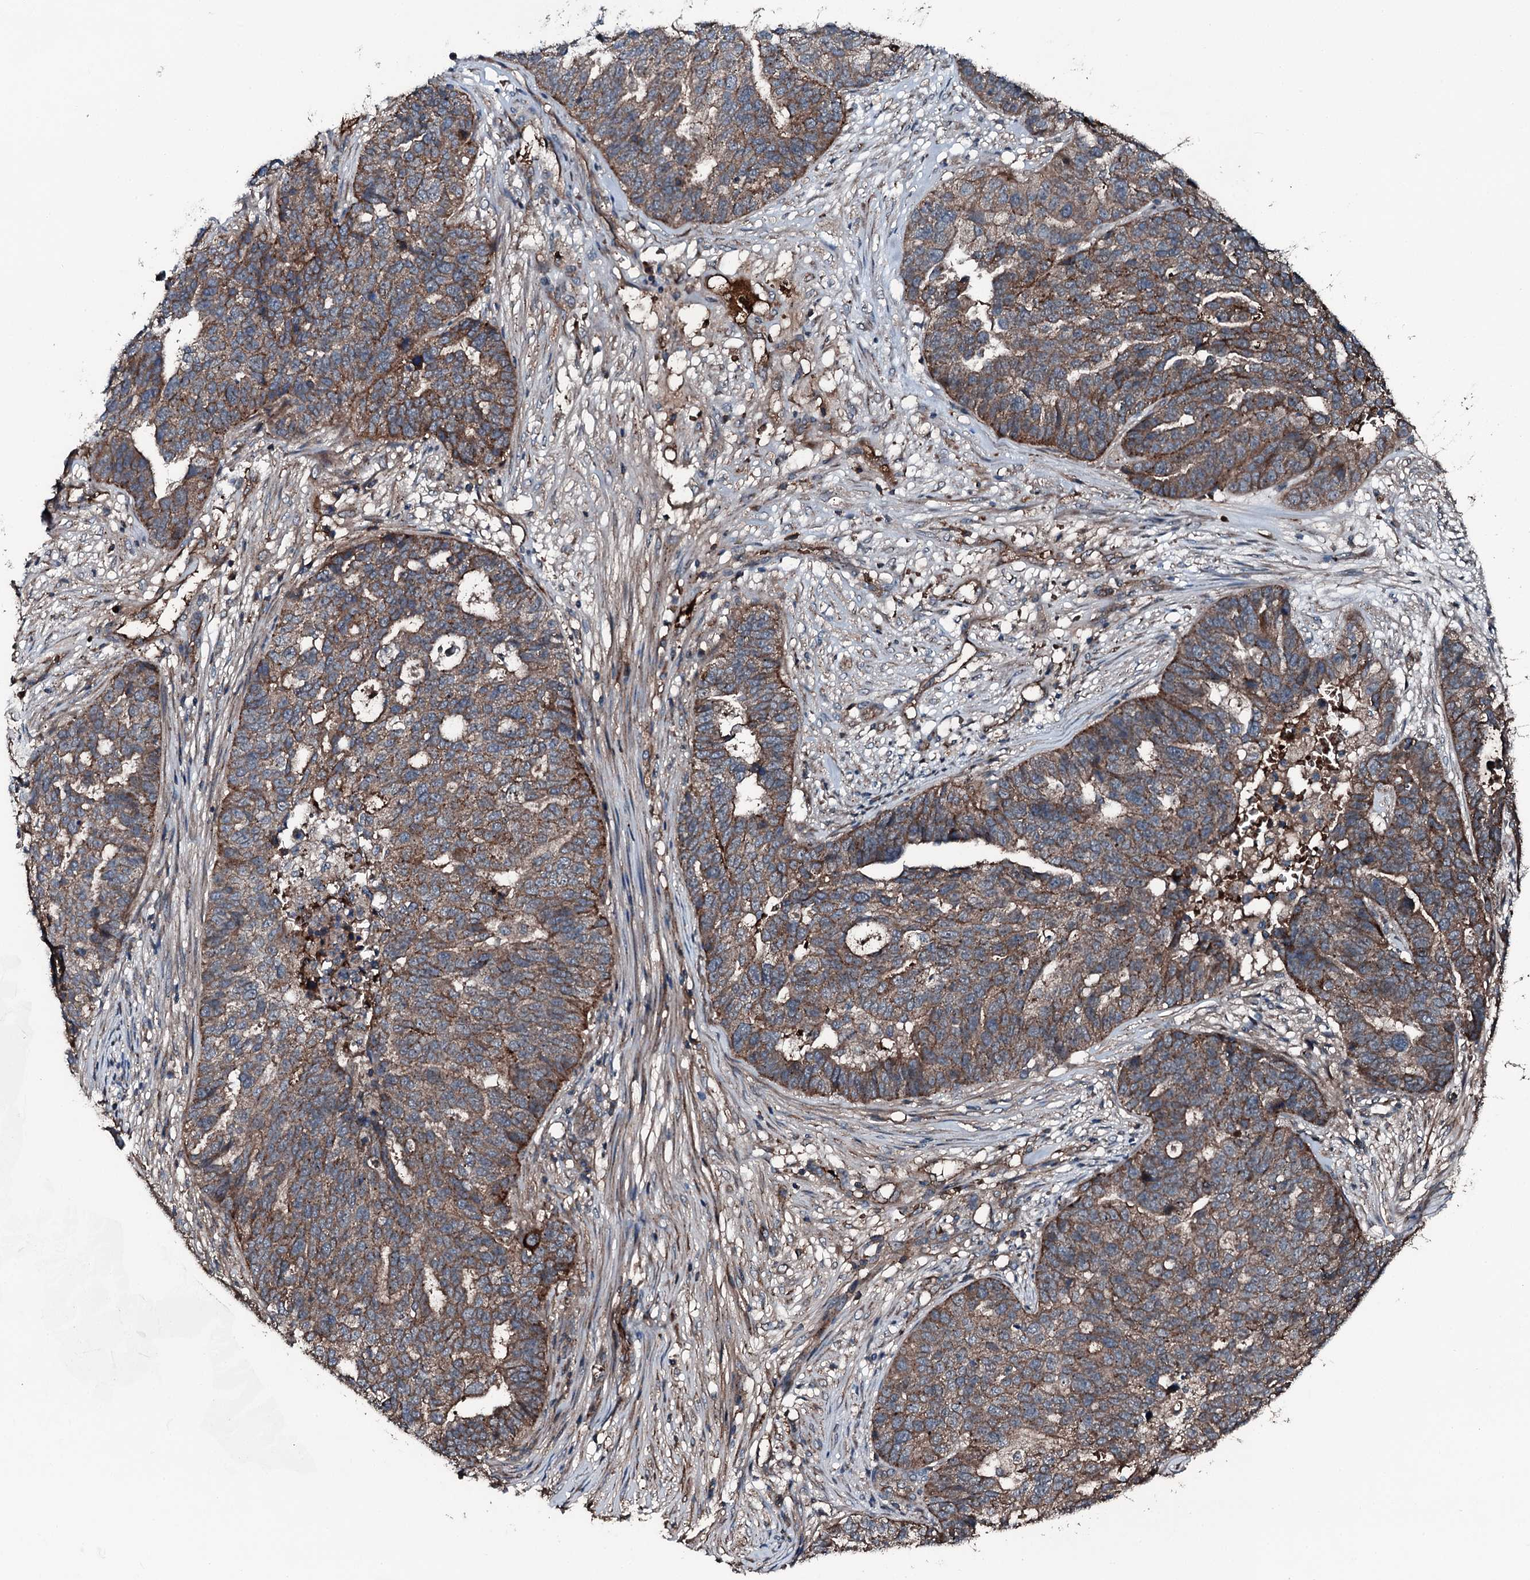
{"staining": {"intensity": "moderate", "quantity": ">75%", "location": "cytoplasmic/membranous"}, "tissue": "ovarian cancer", "cell_type": "Tumor cells", "image_type": "cancer", "snomed": [{"axis": "morphology", "description": "Cystadenocarcinoma, serous, NOS"}, {"axis": "topography", "description": "Ovary"}], "caption": "This micrograph shows immunohistochemistry staining of ovarian serous cystadenocarcinoma, with medium moderate cytoplasmic/membranous staining in about >75% of tumor cells.", "gene": "TRIM7", "patient": {"sex": "female", "age": 59}}